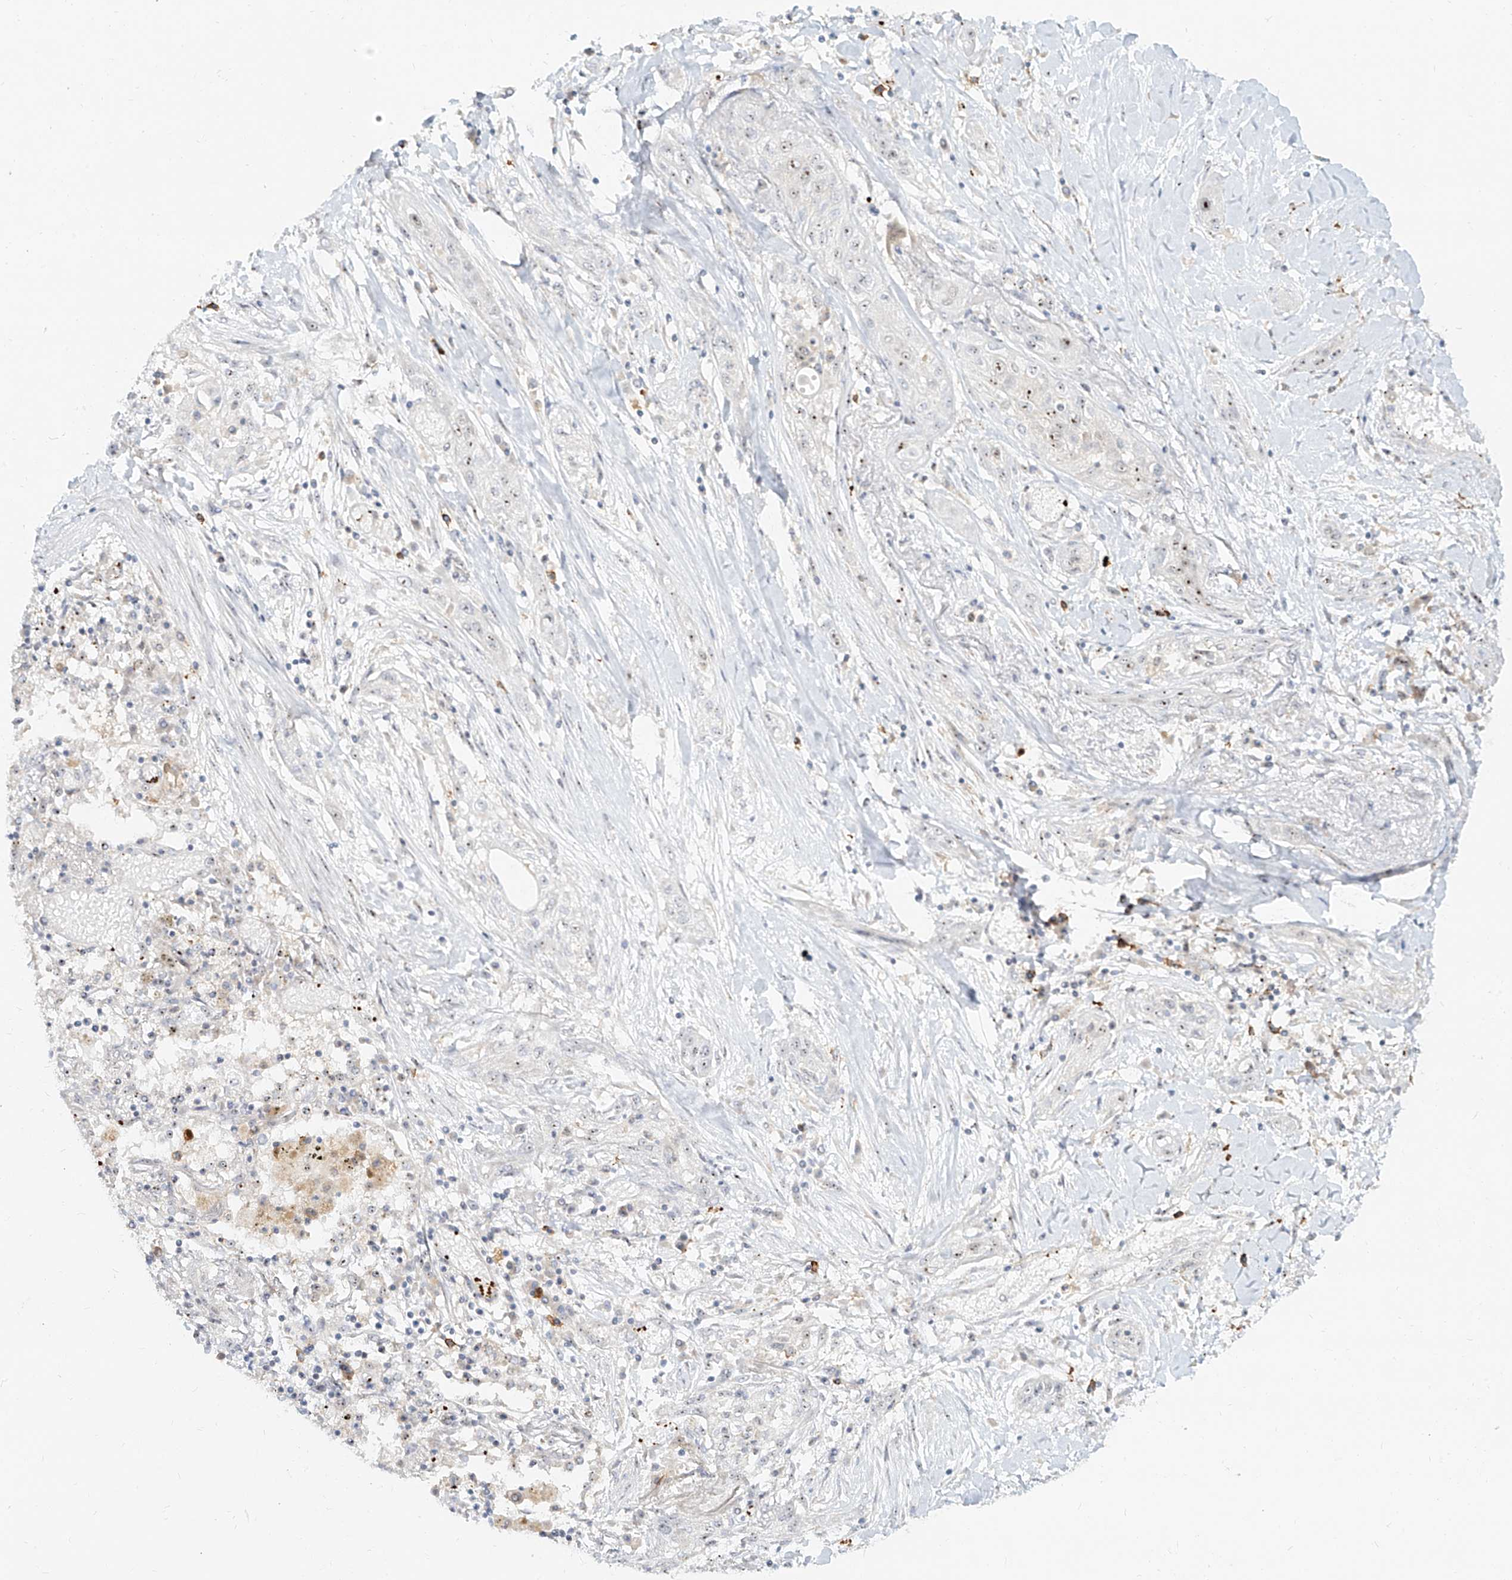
{"staining": {"intensity": "weak", "quantity": ">75%", "location": "nuclear"}, "tissue": "lung cancer", "cell_type": "Tumor cells", "image_type": "cancer", "snomed": [{"axis": "morphology", "description": "Squamous cell carcinoma, NOS"}, {"axis": "topography", "description": "Lung"}], "caption": "A photomicrograph of squamous cell carcinoma (lung) stained for a protein exhibits weak nuclear brown staining in tumor cells.", "gene": "BYSL", "patient": {"sex": "female", "age": 47}}